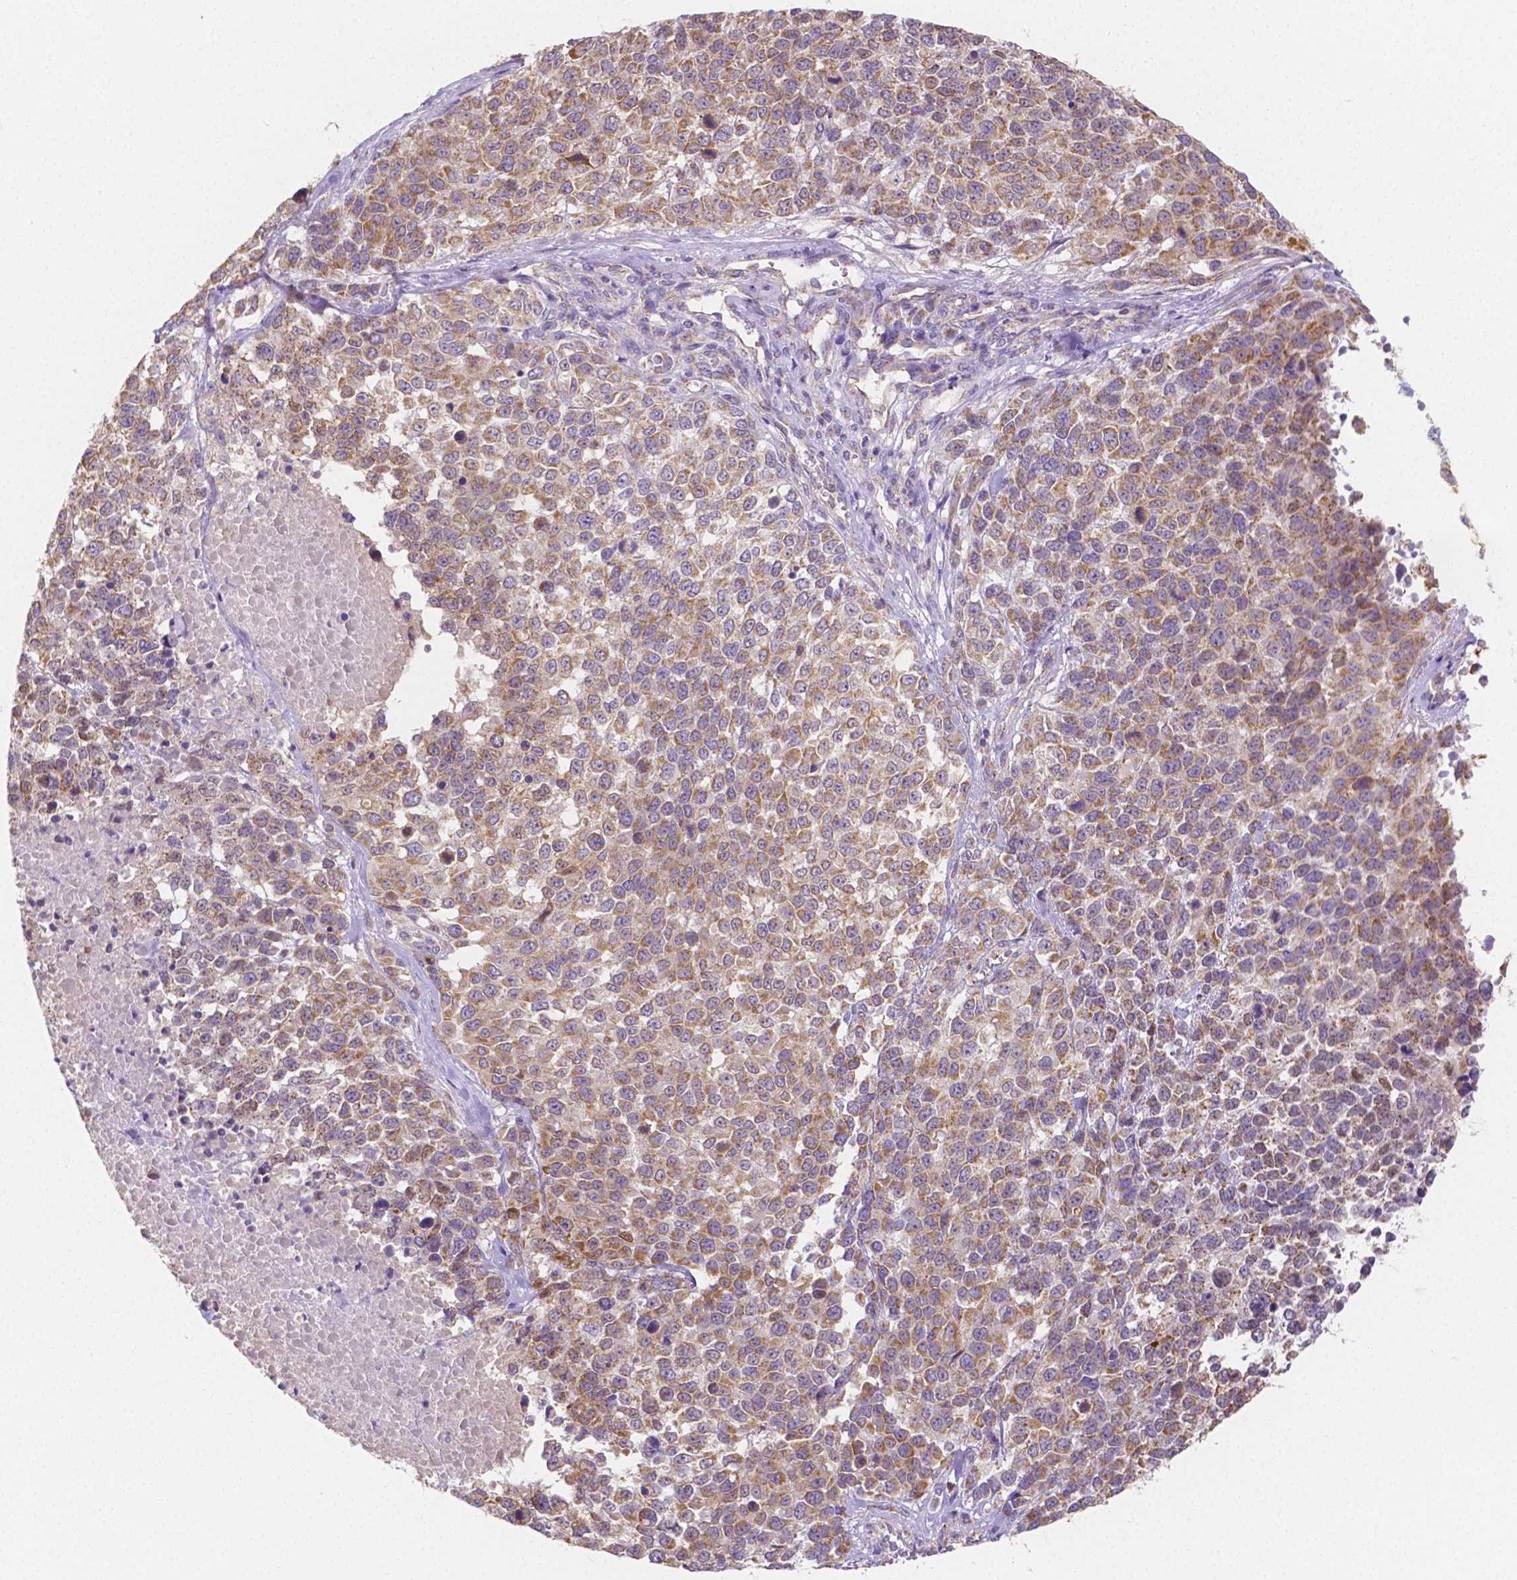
{"staining": {"intensity": "moderate", "quantity": ">75%", "location": "cytoplasmic/membranous"}, "tissue": "melanoma", "cell_type": "Tumor cells", "image_type": "cancer", "snomed": [{"axis": "morphology", "description": "Malignant melanoma, Metastatic site"}, {"axis": "topography", "description": "Skin"}], "caption": "Malignant melanoma (metastatic site) tissue demonstrates moderate cytoplasmic/membranous positivity in about >75% of tumor cells The staining was performed using DAB (3,3'-diaminobenzidine), with brown indicating positive protein expression. Nuclei are stained blue with hematoxylin.", "gene": "SGTB", "patient": {"sex": "male", "age": 84}}